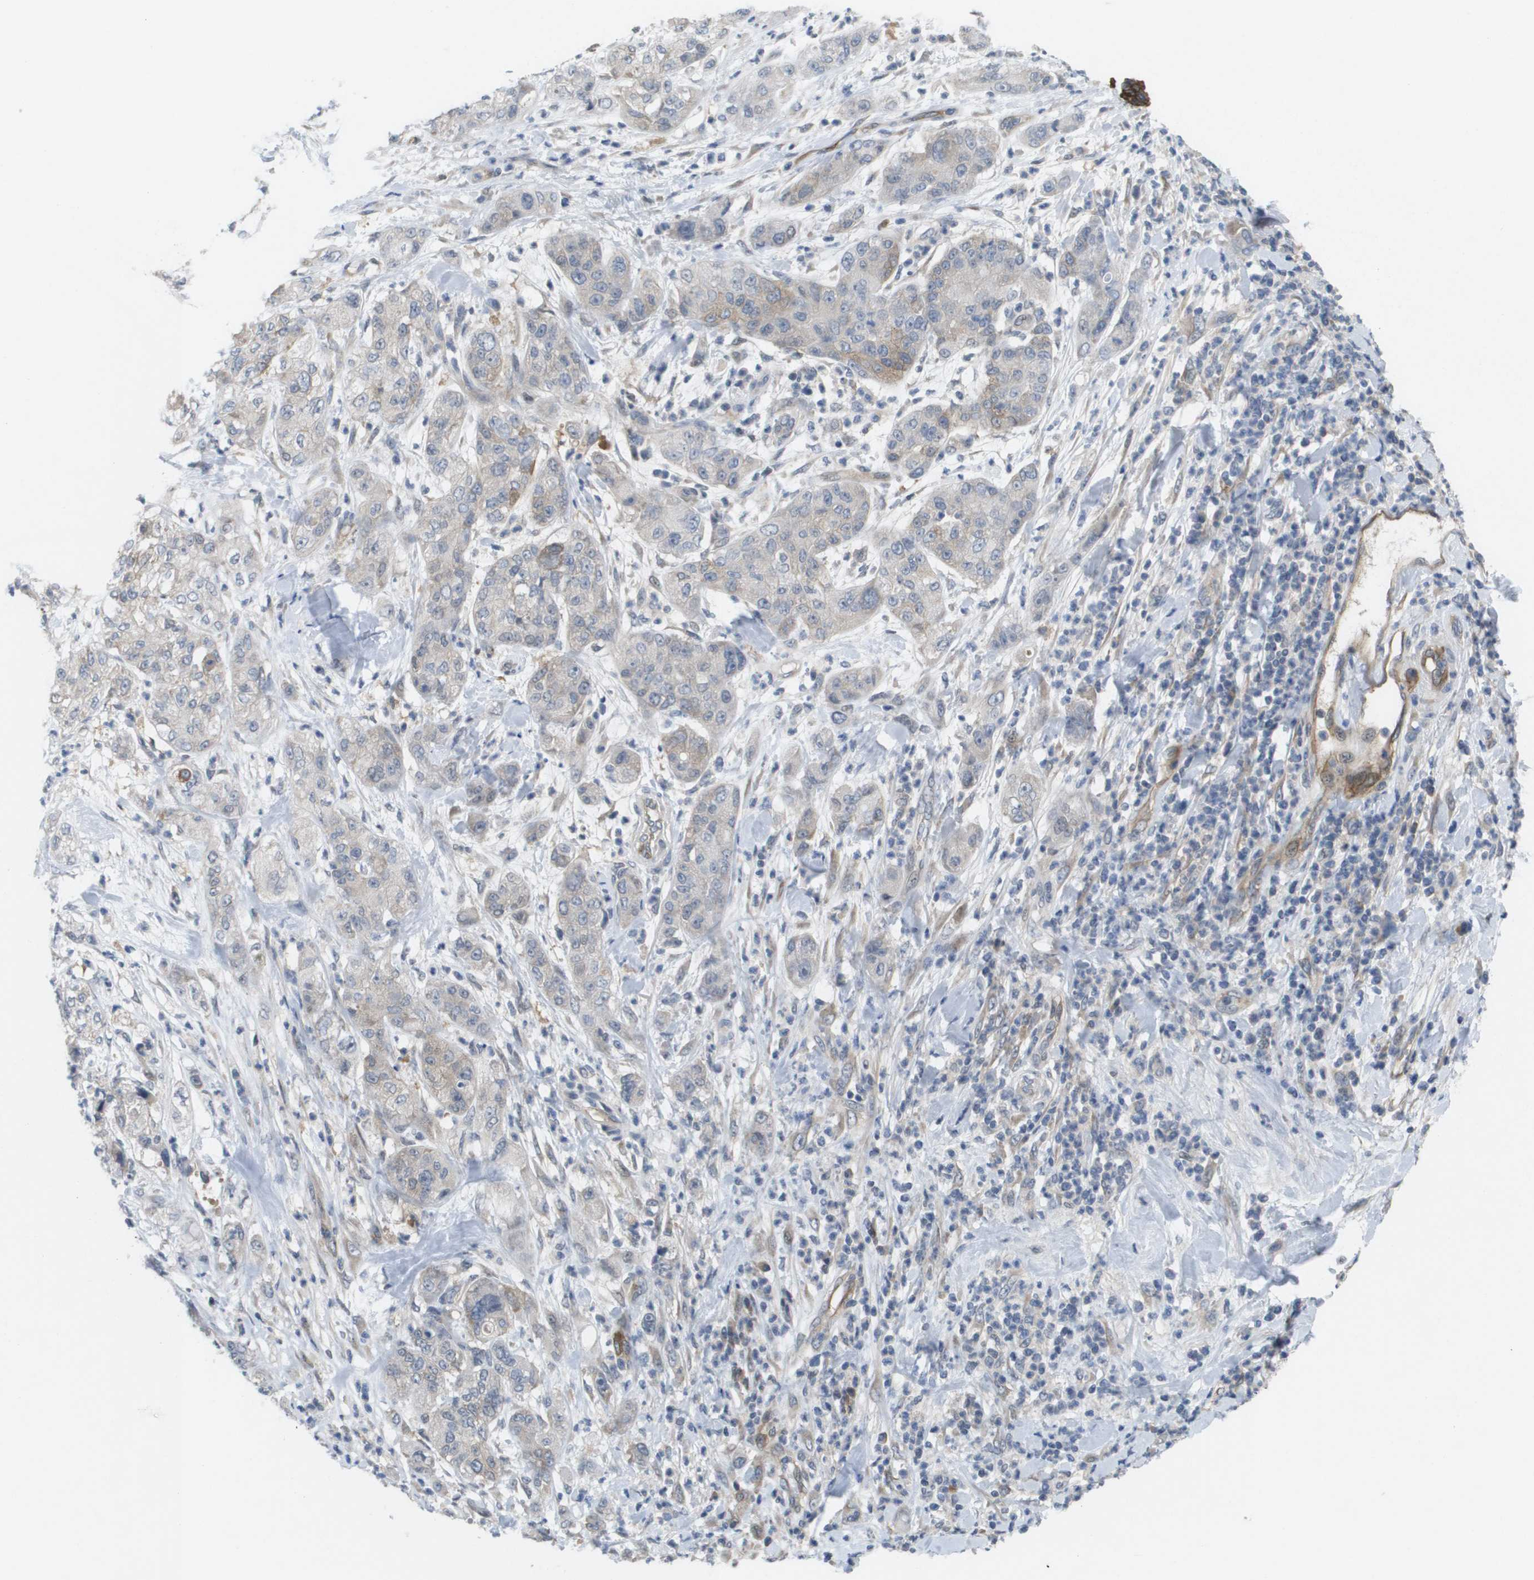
{"staining": {"intensity": "weak", "quantity": "<25%", "location": "cytoplasmic/membranous"}, "tissue": "pancreatic cancer", "cell_type": "Tumor cells", "image_type": "cancer", "snomed": [{"axis": "morphology", "description": "Adenocarcinoma, NOS"}, {"axis": "topography", "description": "Pancreas"}], "caption": "IHC photomicrograph of pancreatic cancer stained for a protein (brown), which demonstrates no positivity in tumor cells.", "gene": "MARCHF8", "patient": {"sex": "female", "age": 78}}